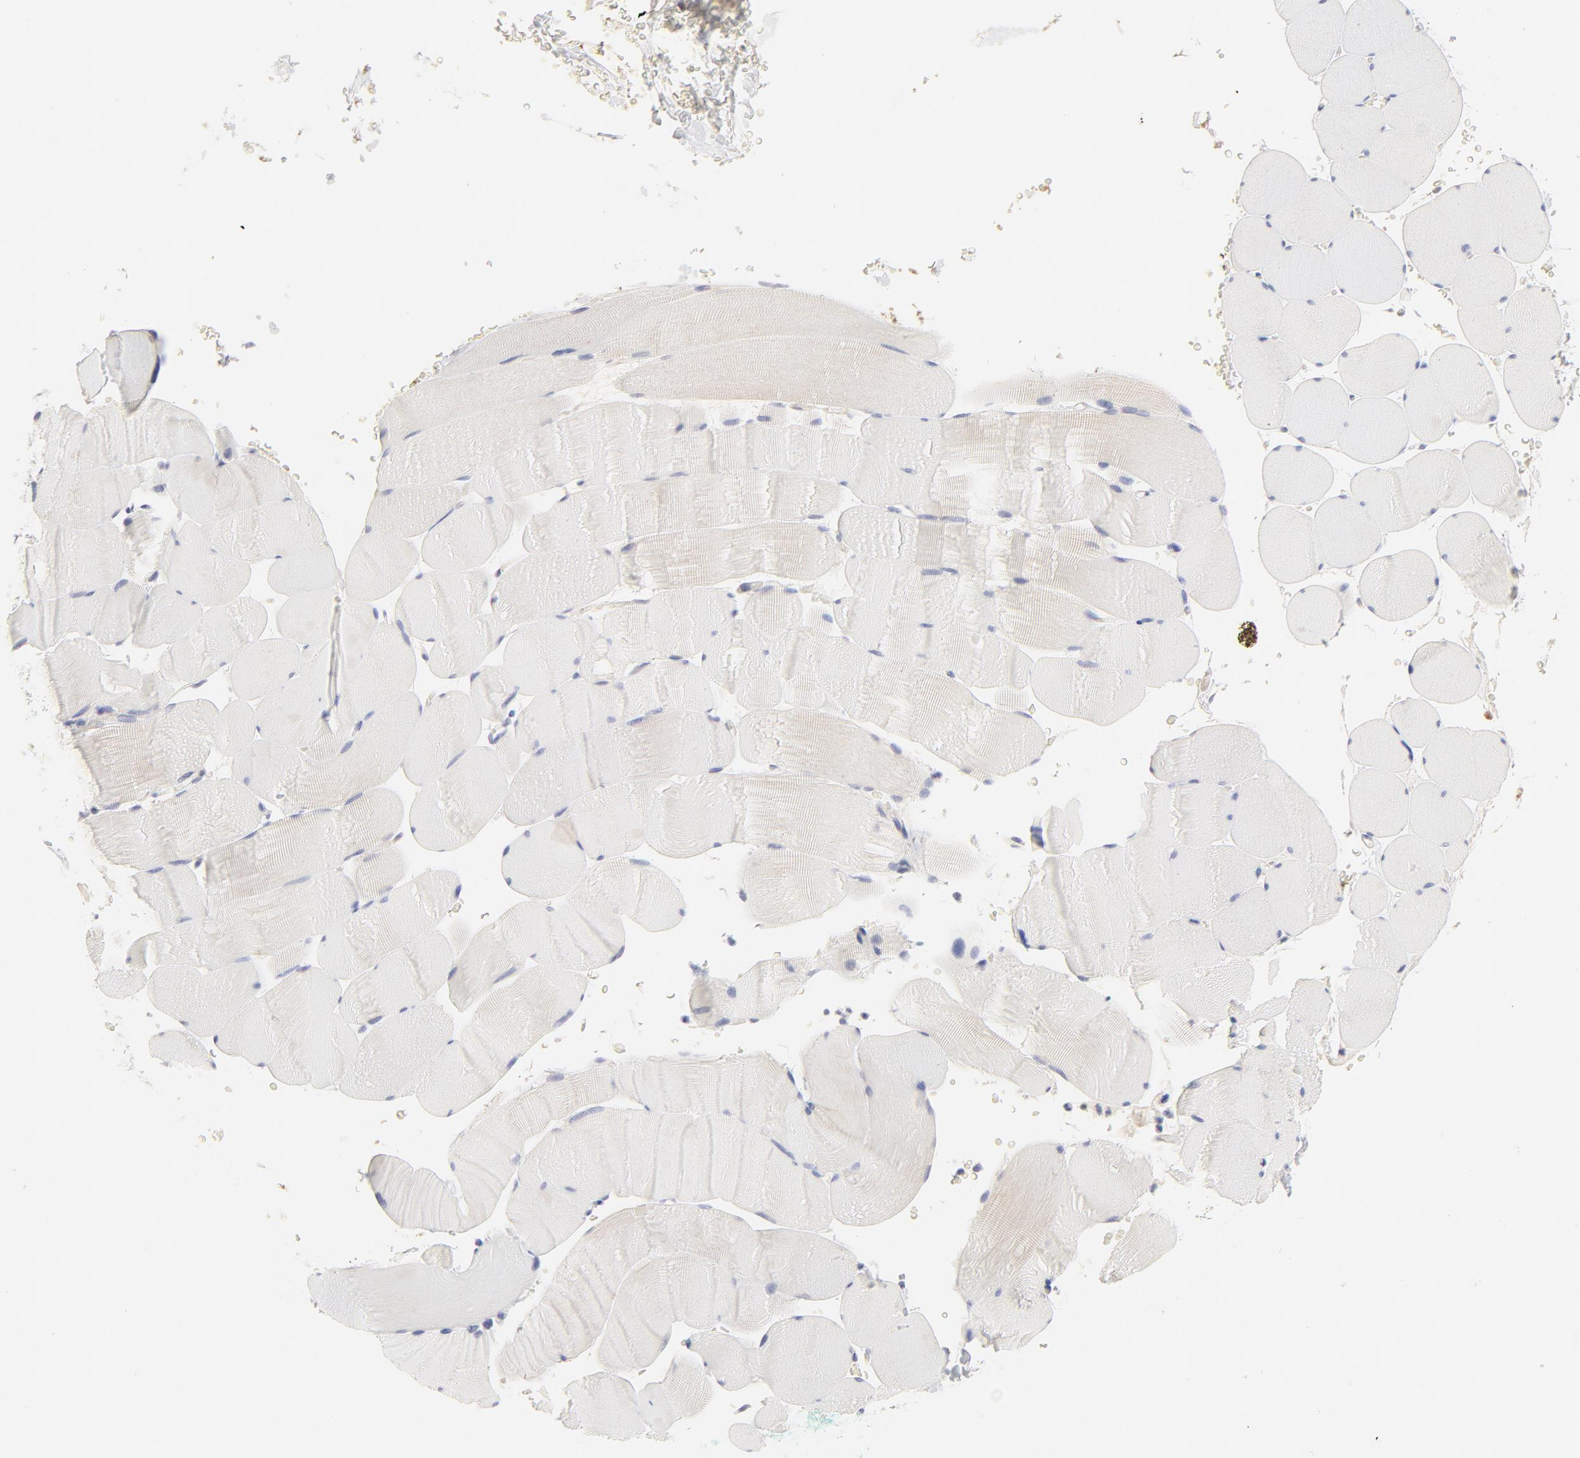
{"staining": {"intensity": "weak", "quantity": "<25%", "location": "cytoplasmic/membranous"}, "tissue": "skeletal muscle", "cell_type": "Myocytes", "image_type": "normal", "snomed": [{"axis": "morphology", "description": "Normal tissue, NOS"}, {"axis": "topography", "description": "Skeletal muscle"}], "caption": "This is a micrograph of IHC staining of normal skeletal muscle, which shows no expression in myocytes.", "gene": "ELF3", "patient": {"sex": "male", "age": 62}}